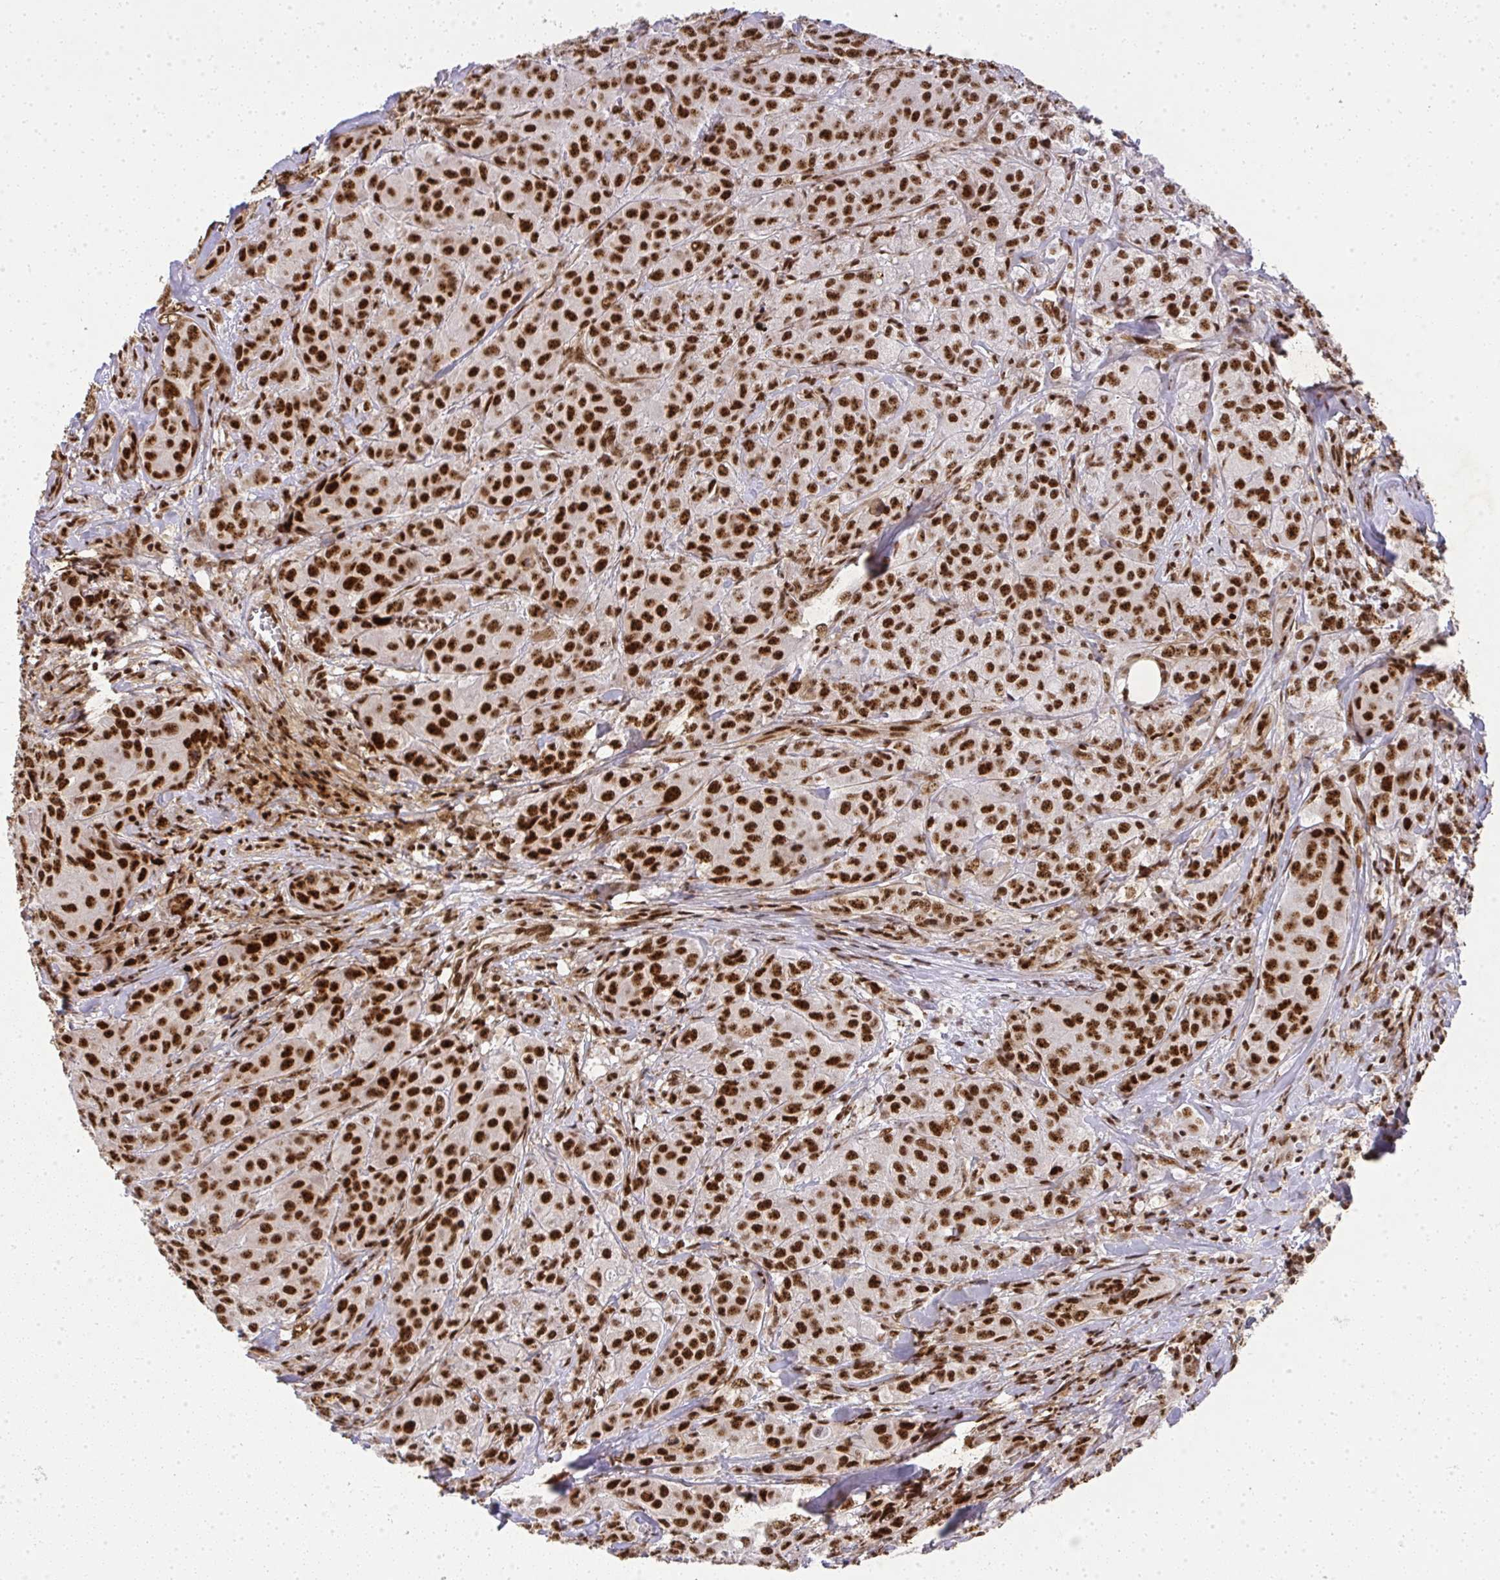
{"staining": {"intensity": "strong", "quantity": ">75%", "location": "nuclear"}, "tissue": "breast cancer", "cell_type": "Tumor cells", "image_type": "cancer", "snomed": [{"axis": "morphology", "description": "Normal tissue, NOS"}, {"axis": "morphology", "description": "Duct carcinoma"}, {"axis": "topography", "description": "Breast"}], "caption": "Breast cancer stained with DAB (3,3'-diaminobenzidine) immunohistochemistry exhibits high levels of strong nuclear positivity in about >75% of tumor cells.", "gene": "U2AF1", "patient": {"sex": "female", "age": 43}}